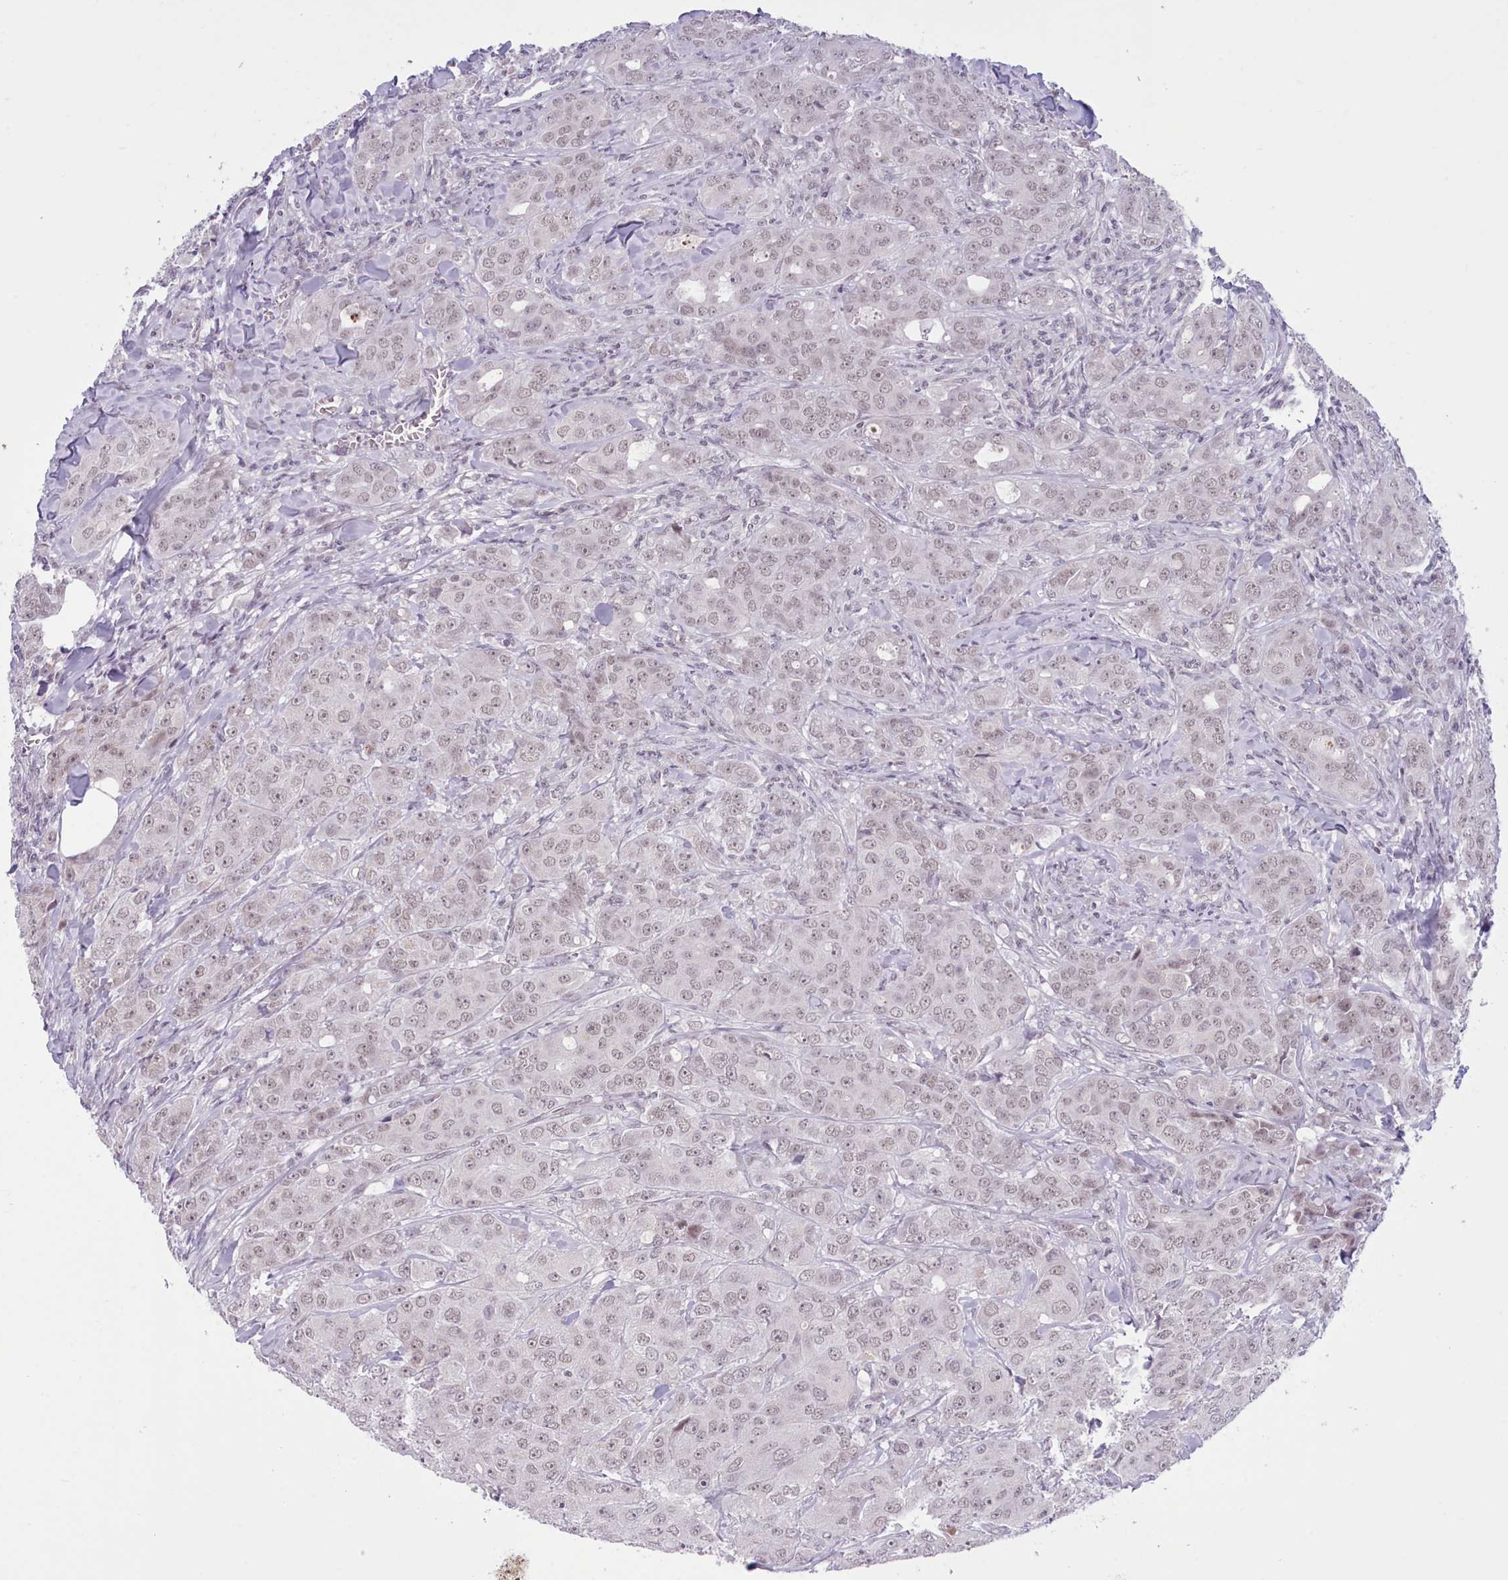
{"staining": {"intensity": "weak", "quantity": ">75%", "location": "nuclear"}, "tissue": "breast cancer", "cell_type": "Tumor cells", "image_type": "cancer", "snomed": [{"axis": "morphology", "description": "Duct carcinoma"}, {"axis": "topography", "description": "Breast"}], "caption": "IHC of breast cancer shows low levels of weak nuclear expression in approximately >75% of tumor cells.", "gene": "RFX1", "patient": {"sex": "female", "age": 43}}